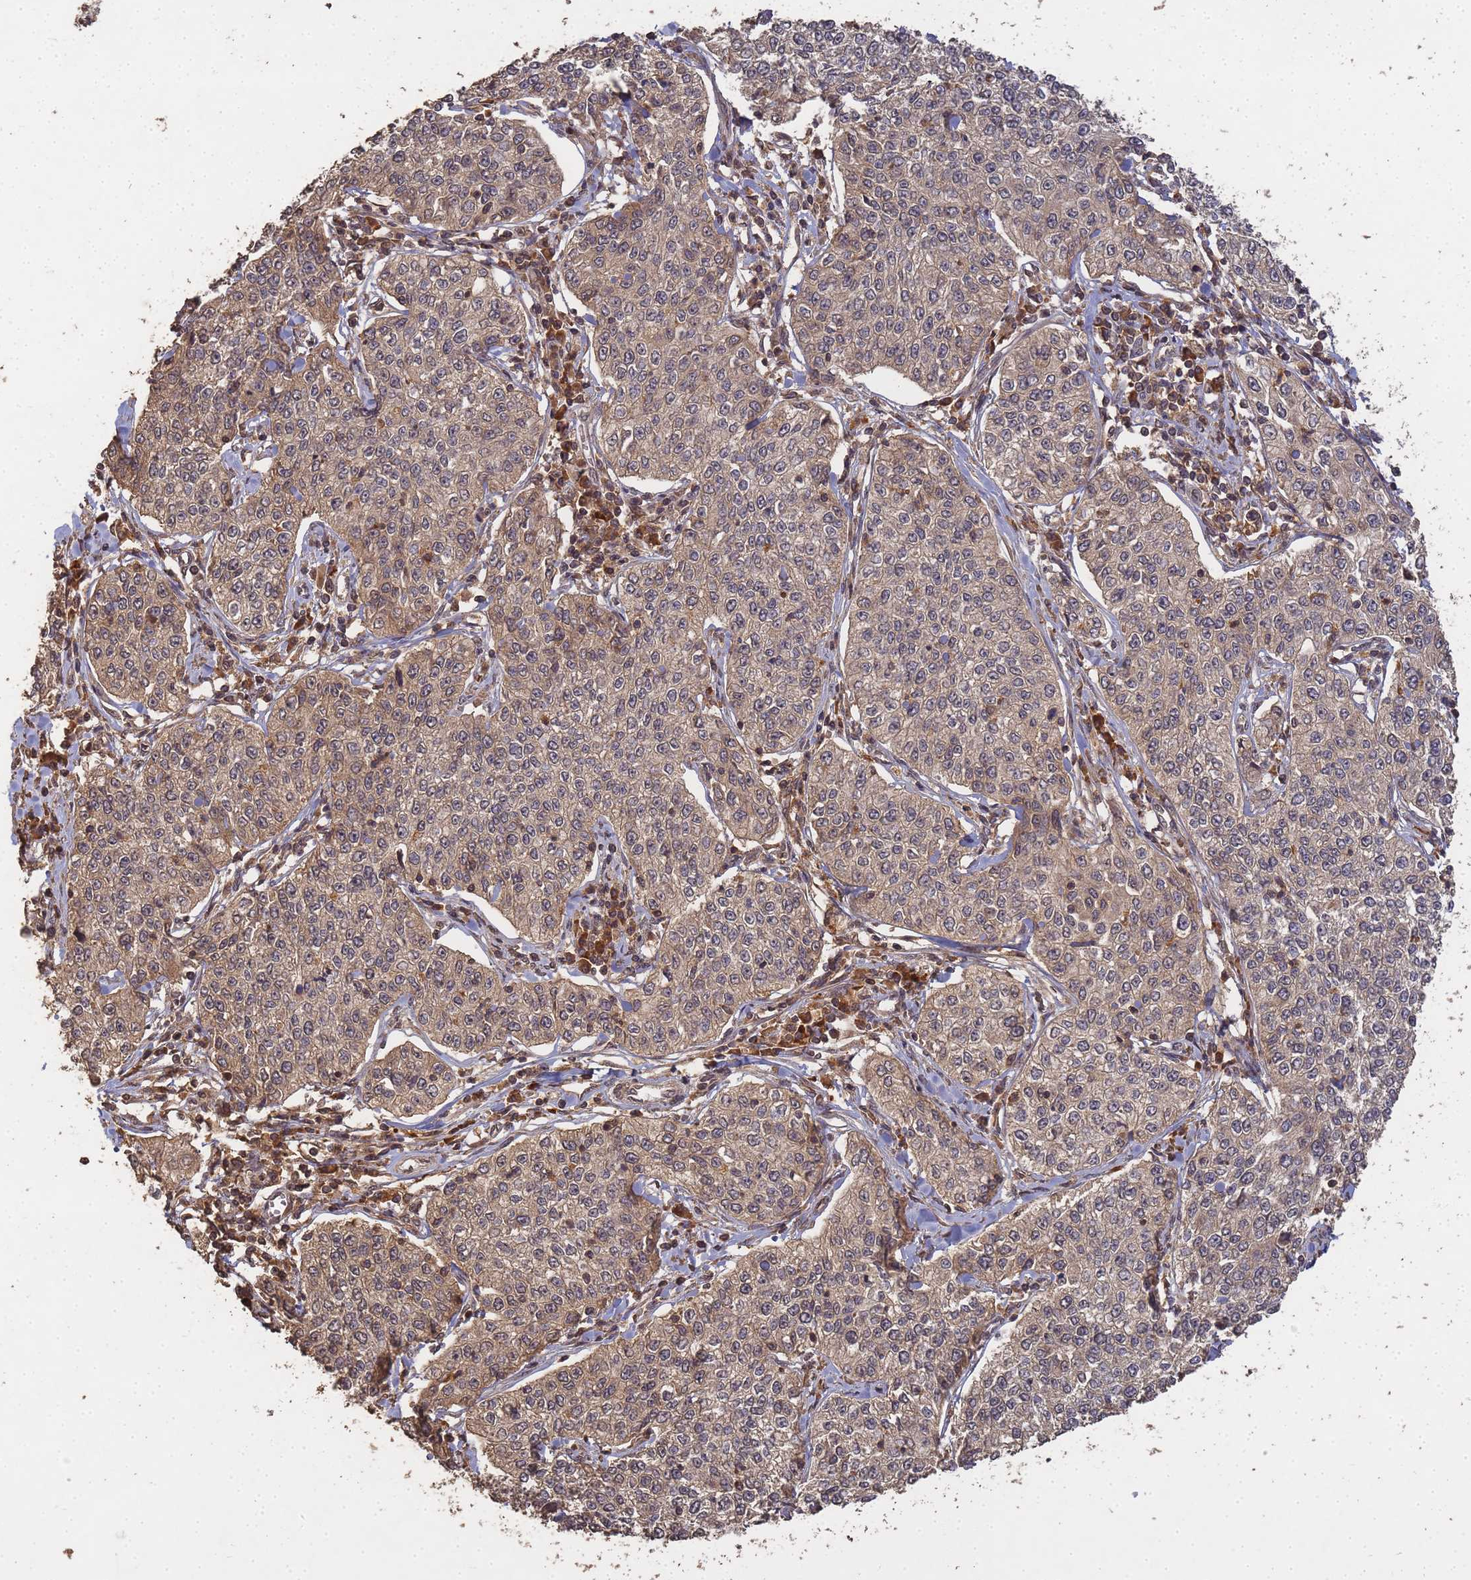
{"staining": {"intensity": "weak", "quantity": "25%-75%", "location": "cytoplasmic/membranous"}, "tissue": "cervical cancer", "cell_type": "Tumor cells", "image_type": "cancer", "snomed": [{"axis": "morphology", "description": "Squamous cell carcinoma, NOS"}, {"axis": "topography", "description": "Cervix"}], "caption": "Cervical cancer stained with DAB (3,3'-diaminobenzidine) immunohistochemistry demonstrates low levels of weak cytoplasmic/membranous staining in about 25%-75% of tumor cells. (DAB (3,3'-diaminobenzidine) = brown stain, brightfield microscopy at high magnification).", "gene": "ALKBH1", "patient": {"sex": "female", "age": 35}}